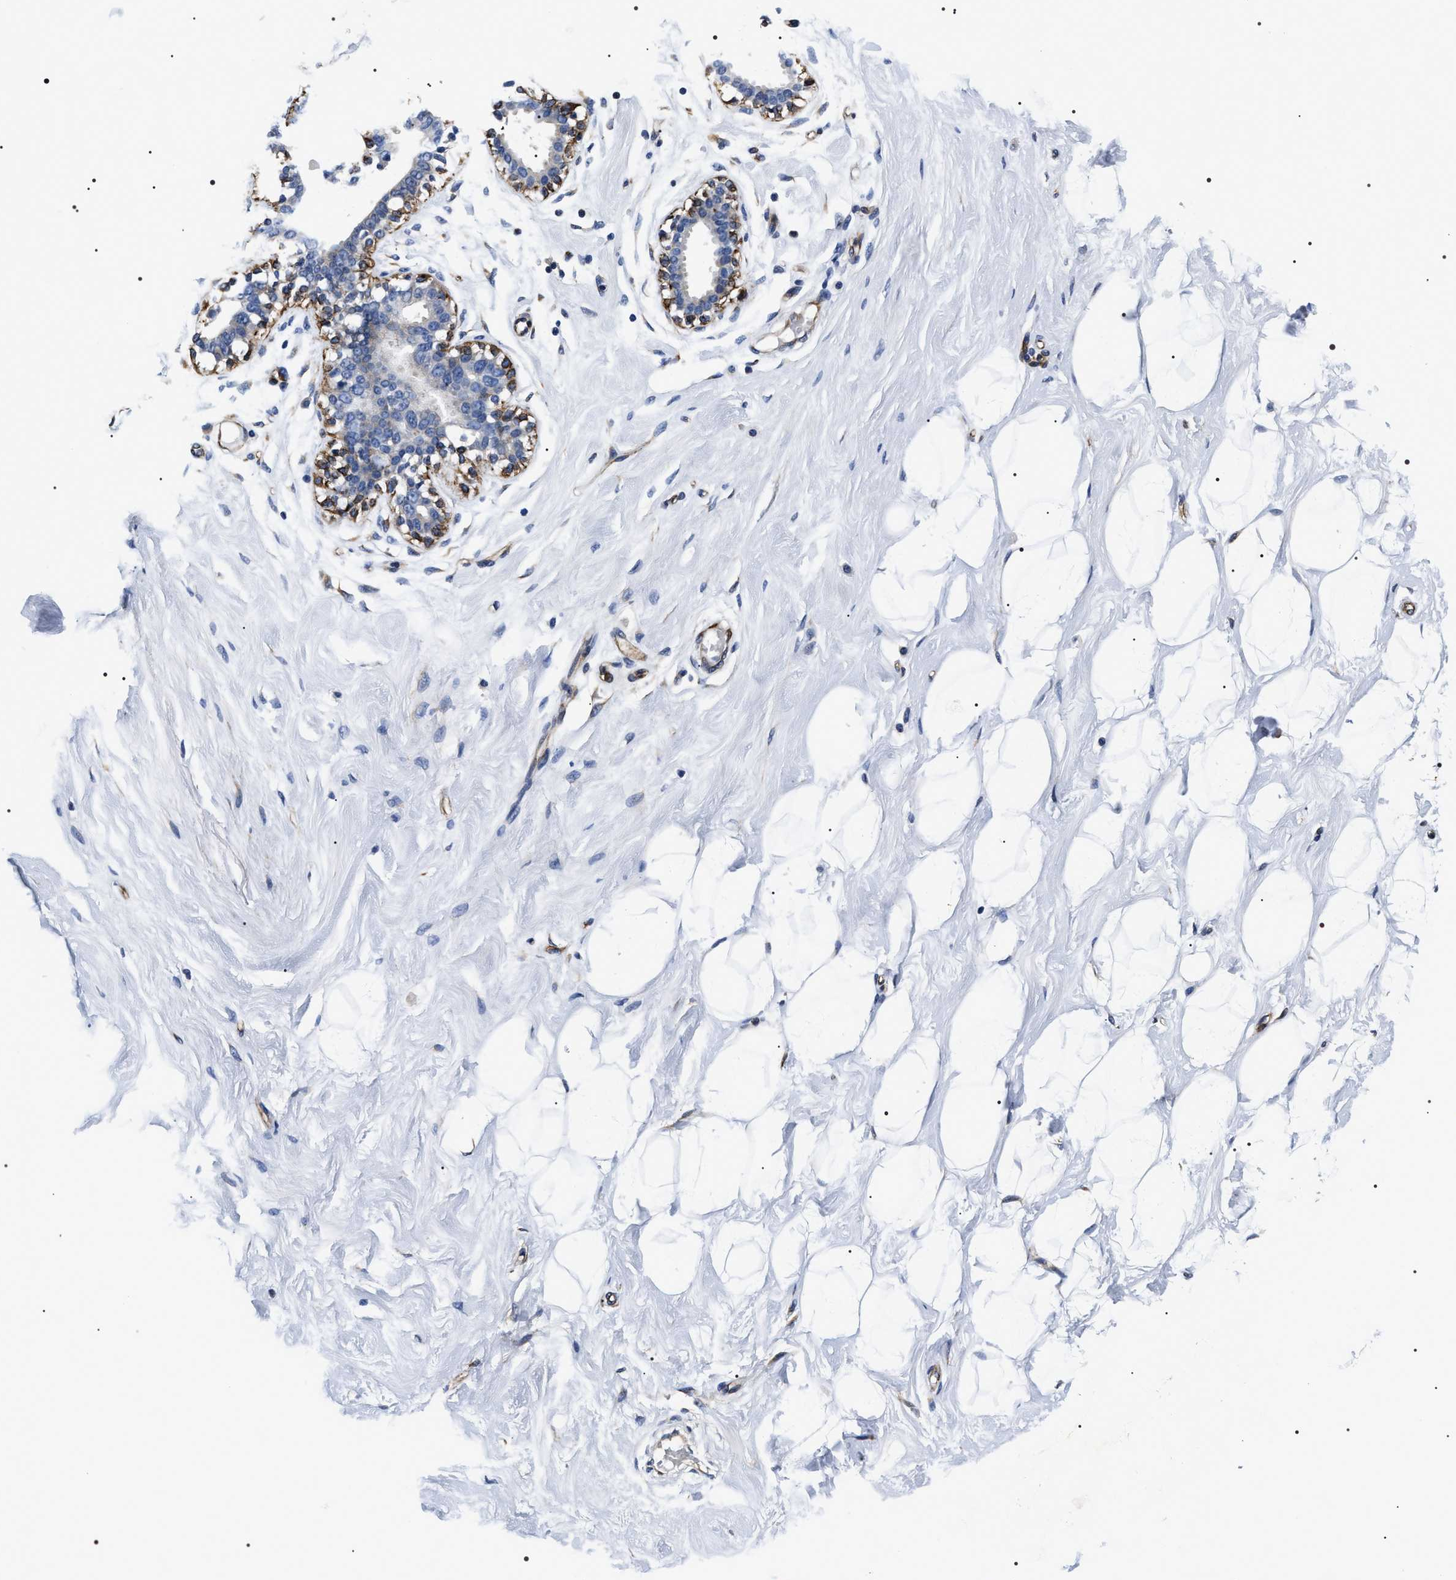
{"staining": {"intensity": "negative", "quantity": "none", "location": "none"}, "tissue": "breast", "cell_type": "Adipocytes", "image_type": "normal", "snomed": [{"axis": "morphology", "description": "Normal tissue, NOS"}, {"axis": "topography", "description": "Breast"}], "caption": "The image reveals no significant staining in adipocytes of breast. The staining is performed using DAB brown chromogen with nuclei counter-stained in using hematoxylin.", "gene": "BAG2", "patient": {"sex": "female", "age": 23}}